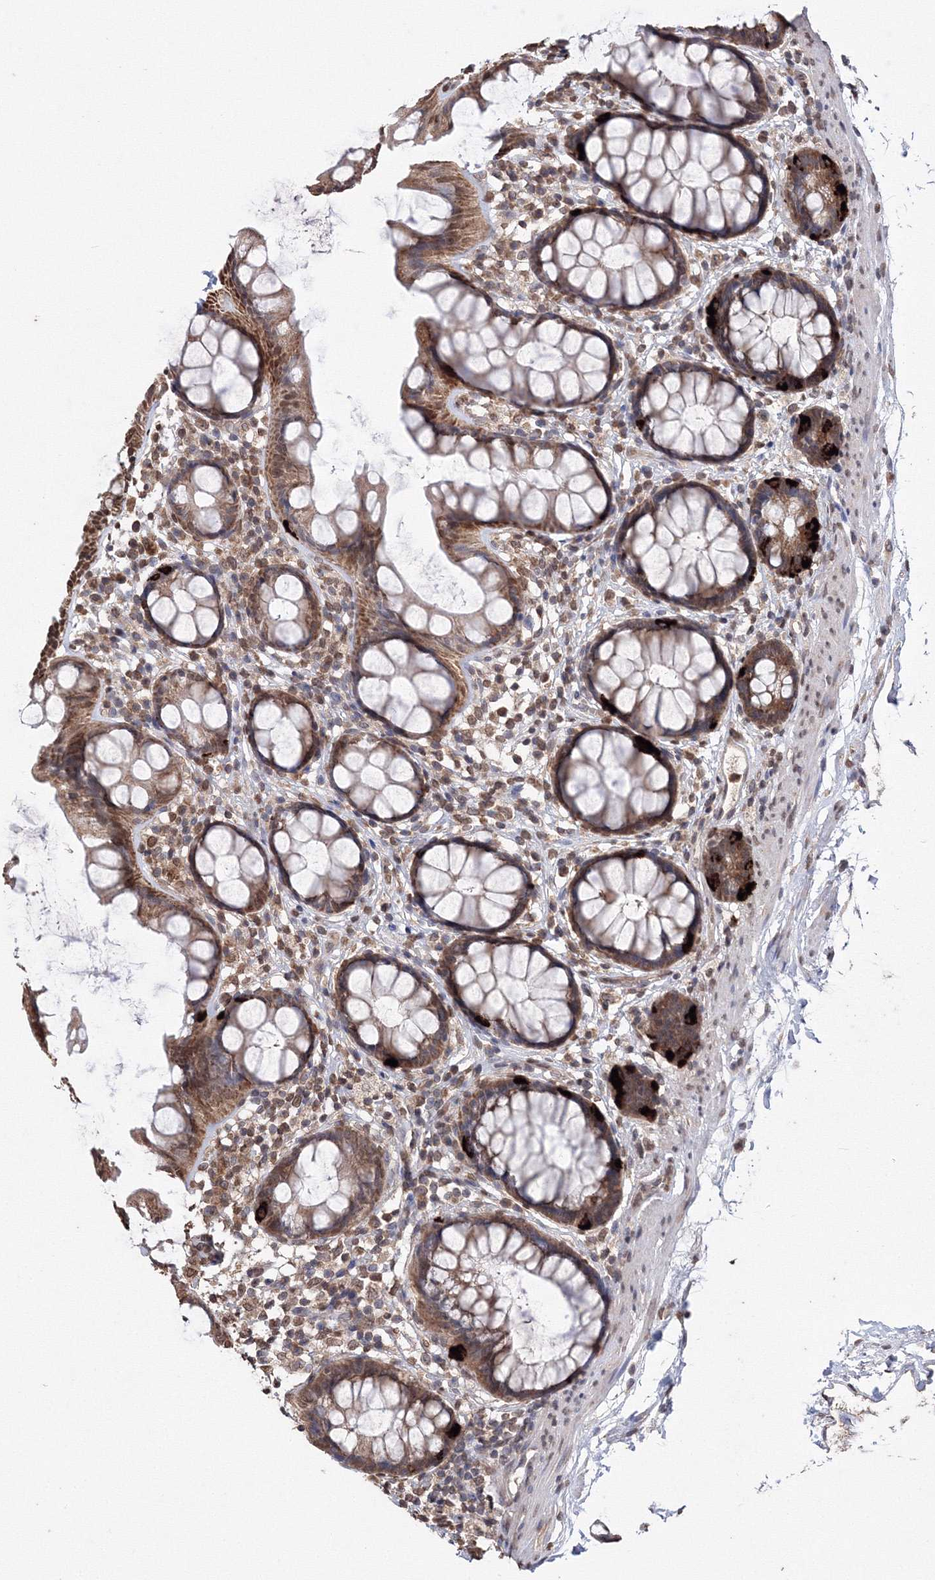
{"staining": {"intensity": "moderate", "quantity": ">75%", "location": "cytoplasmic/membranous,nuclear"}, "tissue": "rectum", "cell_type": "Glandular cells", "image_type": "normal", "snomed": [{"axis": "morphology", "description": "Normal tissue, NOS"}, {"axis": "topography", "description": "Rectum"}], "caption": "This histopathology image demonstrates immunohistochemistry staining of unremarkable human rectum, with medium moderate cytoplasmic/membranous,nuclear positivity in approximately >75% of glandular cells.", "gene": "GPN1", "patient": {"sex": "female", "age": 65}}